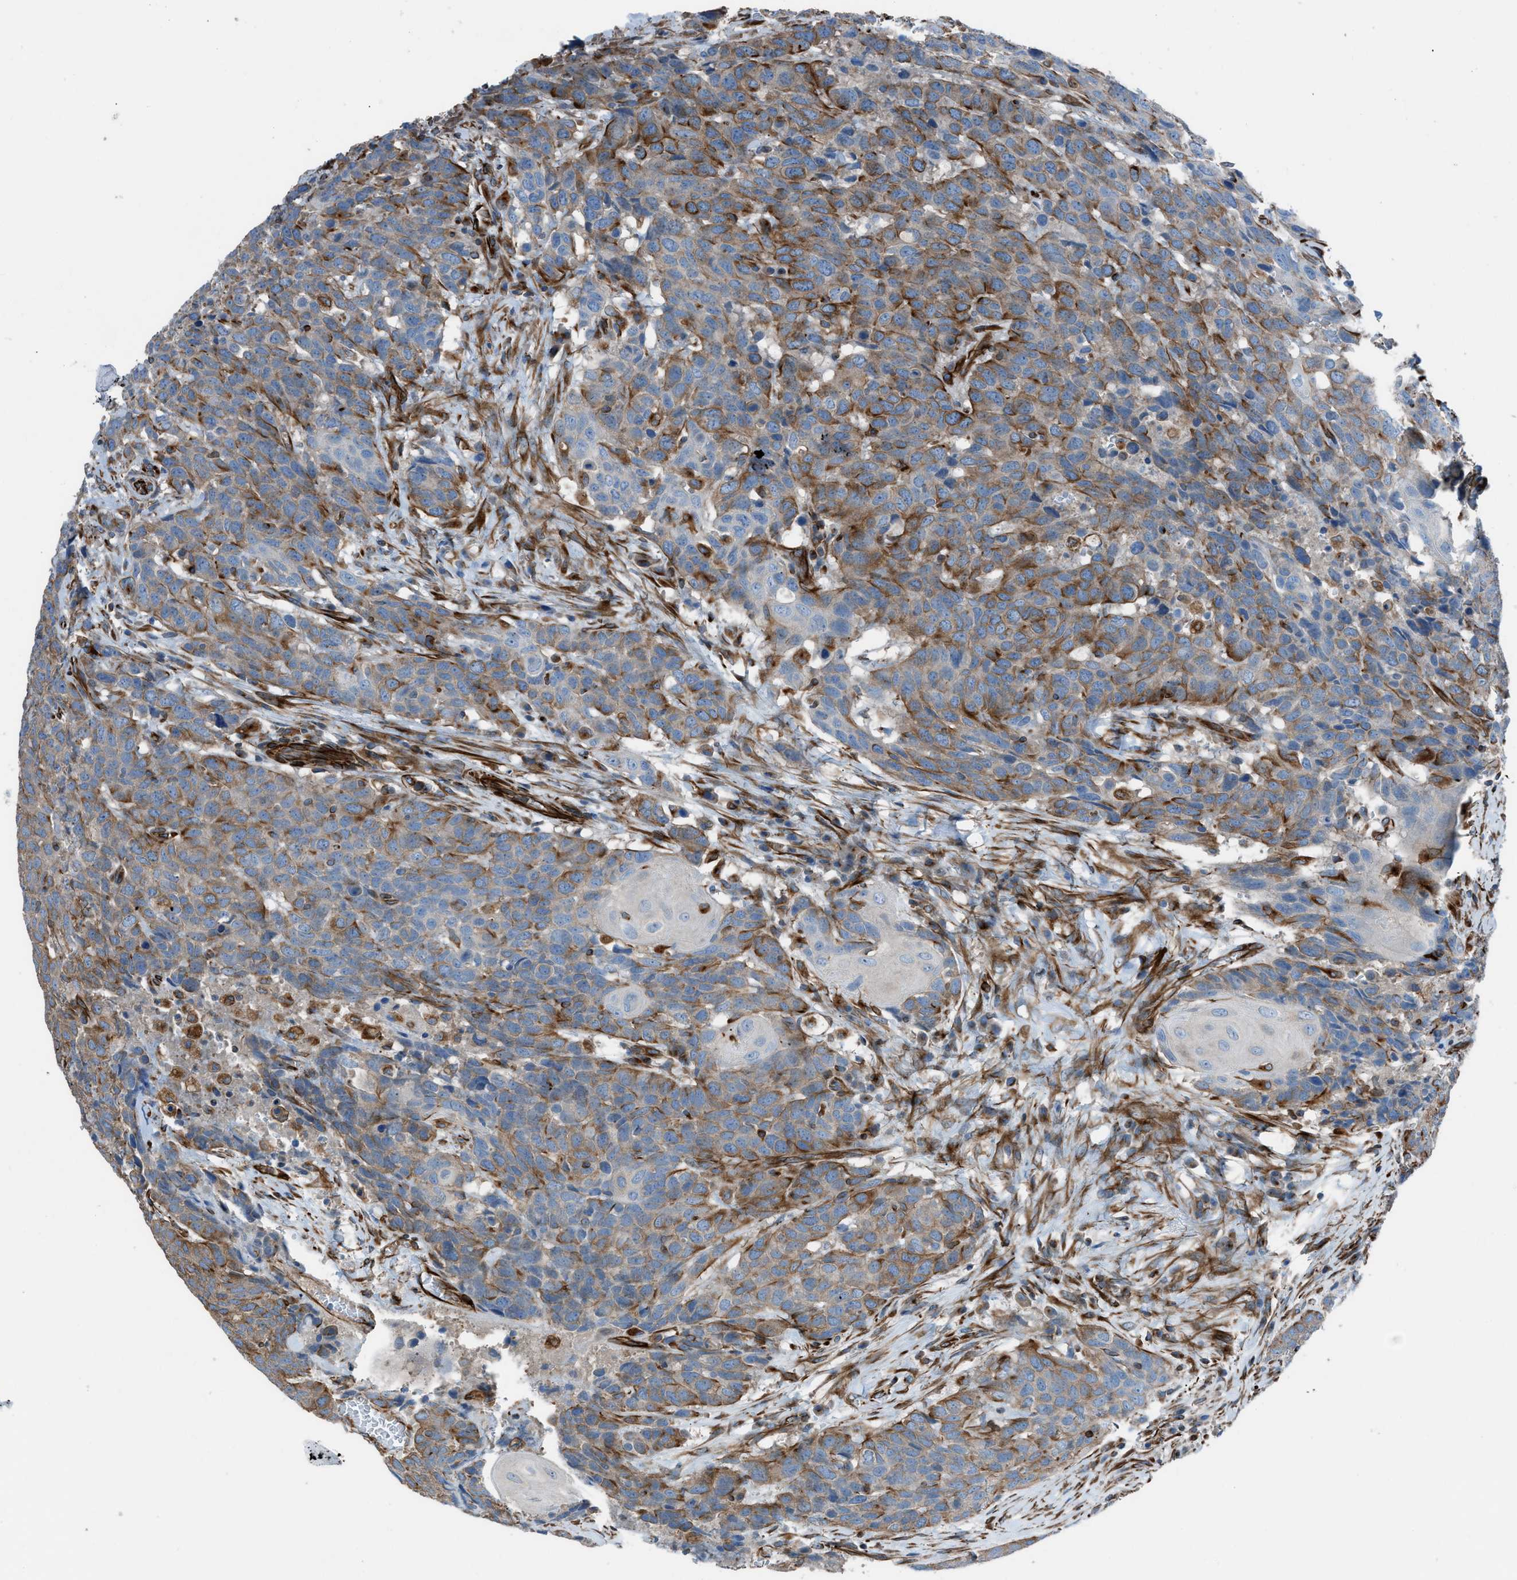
{"staining": {"intensity": "moderate", "quantity": ">75%", "location": "cytoplasmic/membranous"}, "tissue": "head and neck cancer", "cell_type": "Tumor cells", "image_type": "cancer", "snomed": [{"axis": "morphology", "description": "Squamous cell carcinoma, NOS"}, {"axis": "topography", "description": "Head-Neck"}], "caption": "Human head and neck squamous cell carcinoma stained with a brown dye shows moderate cytoplasmic/membranous positive staining in about >75% of tumor cells.", "gene": "CABP7", "patient": {"sex": "male", "age": 66}}